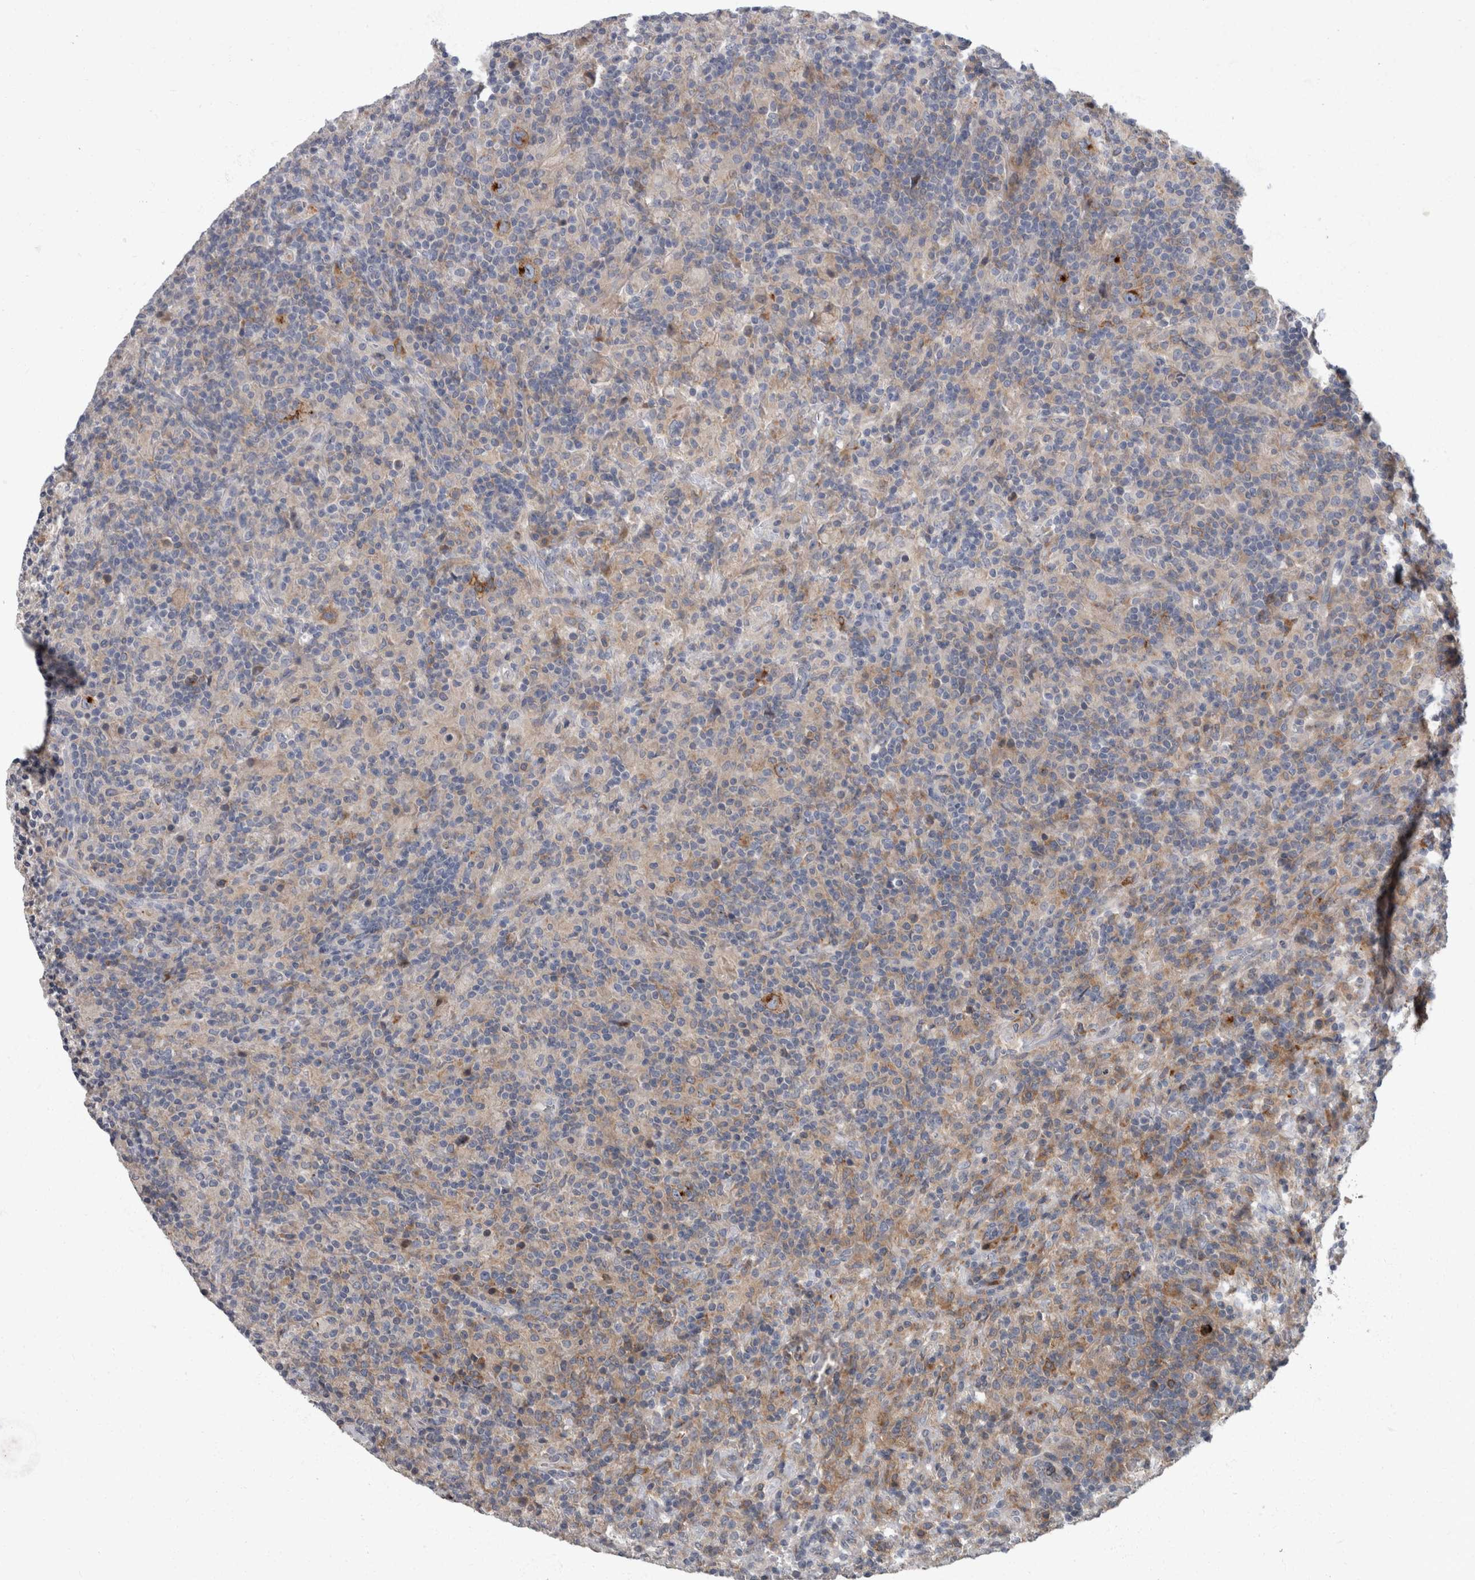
{"staining": {"intensity": "strong", "quantity": "25%-75%", "location": "cytoplasmic/membranous"}, "tissue": "lymphoma", "cell_type": "Tumor cells", "image_type": "cancer", "snomed": [{"axis": "morphology", "description": "Hodgkin's disease, NOS"}, {"axis": "topography", "description": "Lymph node"}], "caption": "Immunohistochemistry (DAB) staining of human Hodgkin's disease exhibits strong cytoplasmic/membranous protein positivity in approximately 25%-75% of tumor cells. The staining was performed using DAB (3,3'-diaminobenzidine) to visualize the protein expression in brown, while the nuclei were stained in blue with hematoxylin (Magnification: 20x).", "gene": "CDC42BPG", "patient": {"sex": "male", "age": 70}}